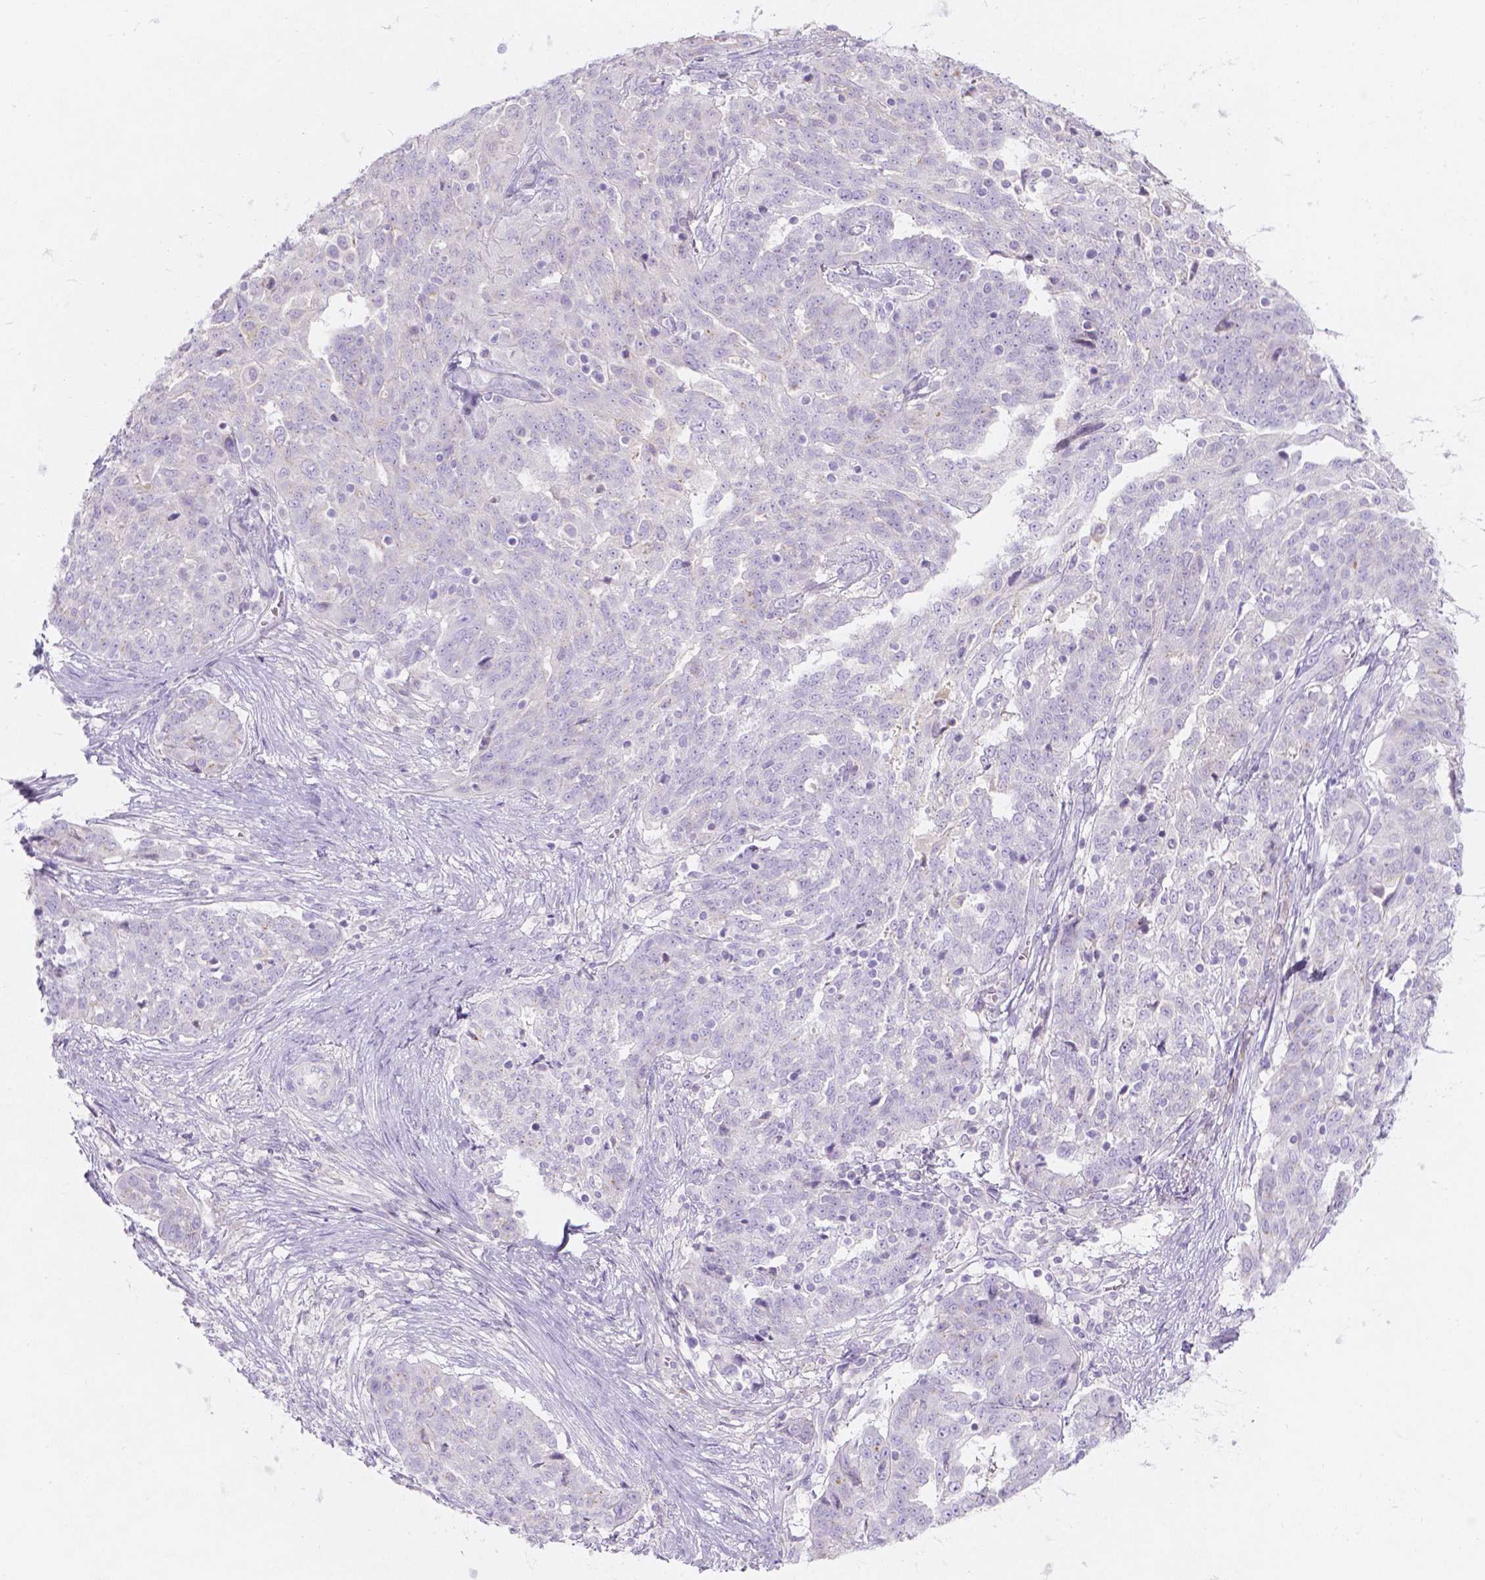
{"staining": {"intensity": "negative", "quantity": "none", "location": "none"}, "tissue": "ovarian cancer", "cell_type": "Tumor cells", "image_type": "cancer", "snomed": [{"axis": "morphology", "description": "Cystadenocarcinoma, serous, NOS"}, {"axis": "topography", "description": "Ovary"}], "caption": "The image shows no staining of tumor cells in ovarian serous cystadenocarcinoma.", "gene": "GAL3ST2", "patient": {"sex": "female", "age": 67}}